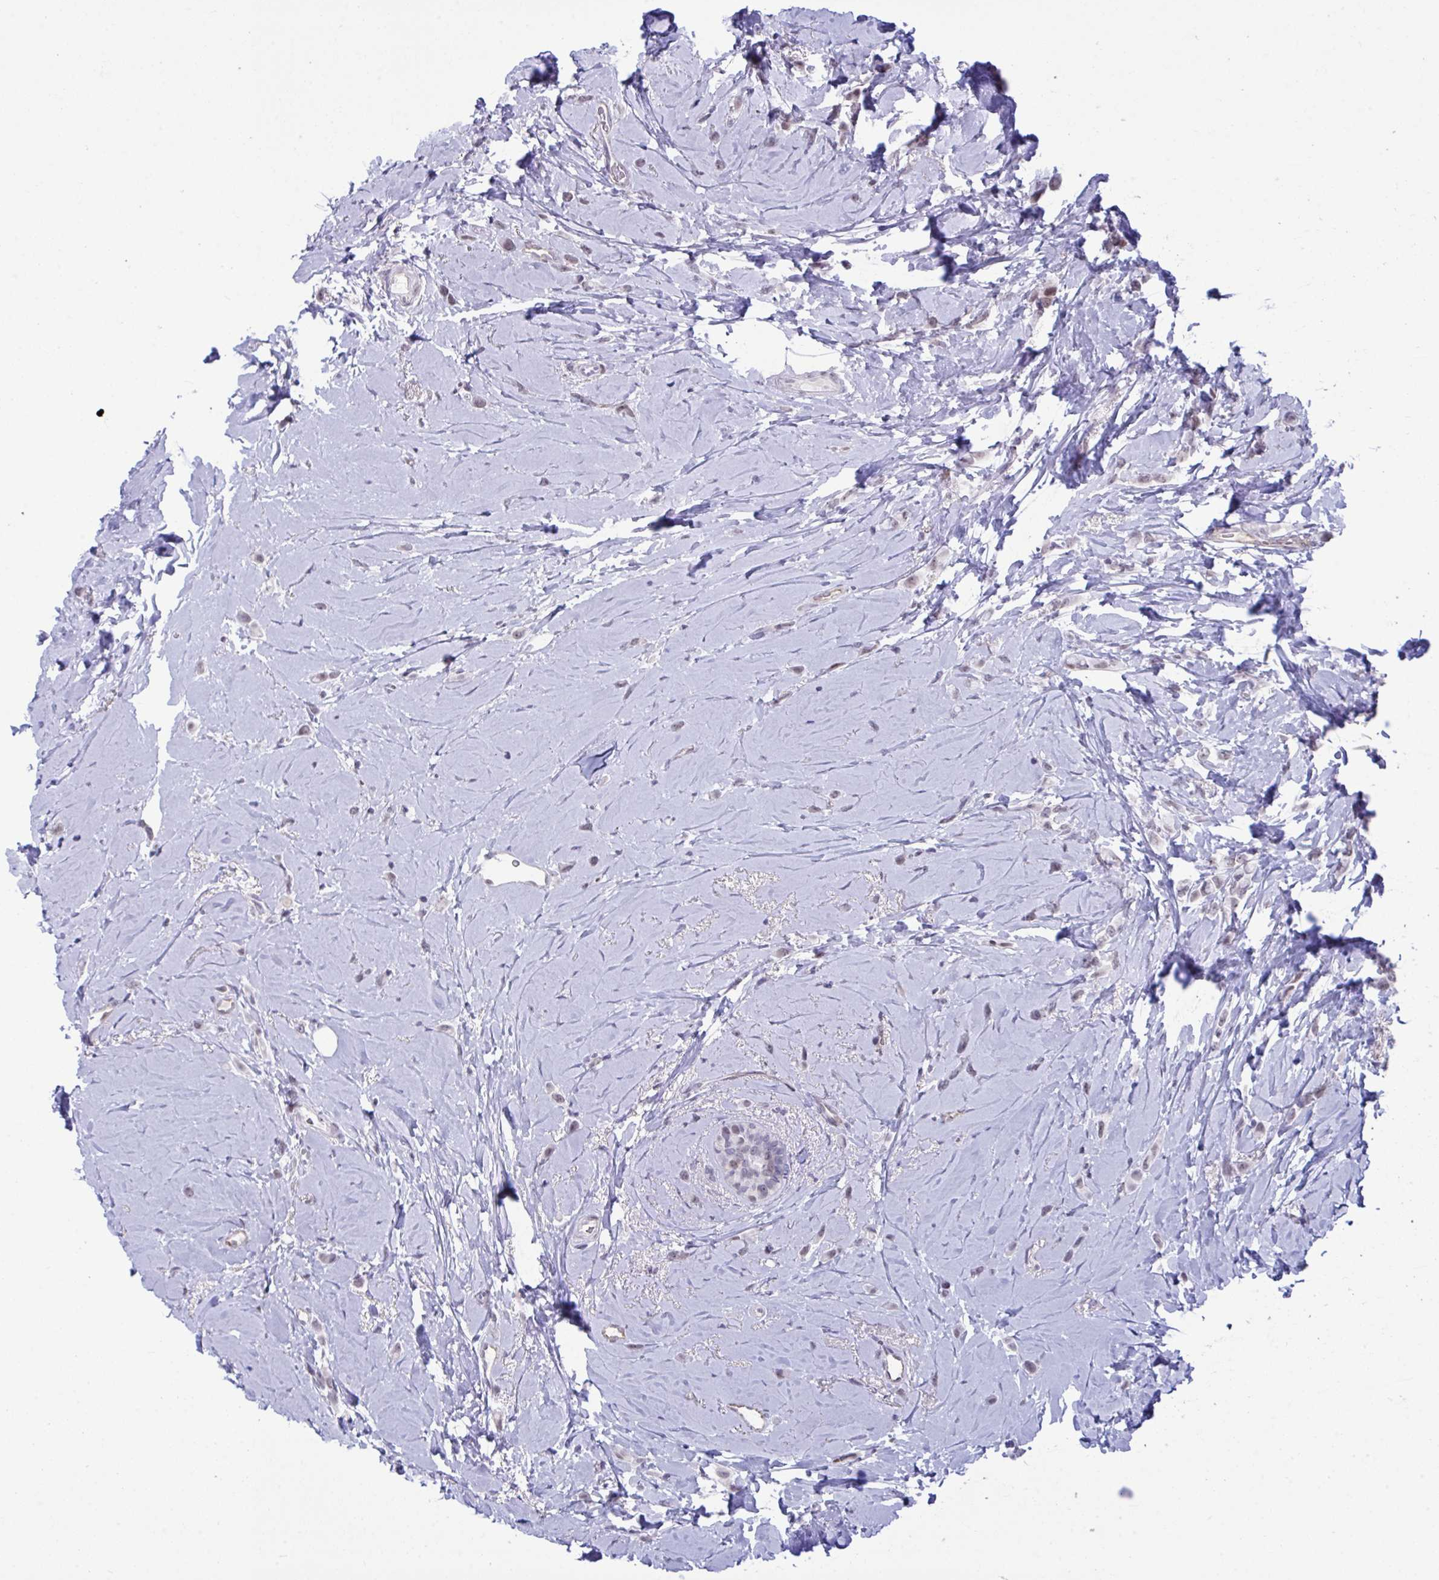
{"staining": {"intensity": "negative", "quantity": "none", "location": "none"}, "tissue": "breast cancer", "cell_type": "Tumor cells", "image_type": "cancer", "snomed": [{"axis": "morphology", "description": "Lobular carcinoma"}, {"axis": "topography", "description": "Breast"}], "caption": "Immunohistochemistry histopathology image of breast lobular carcinoma stained for a protein (brown), which demonstrates no staining in tumor cells.", "gene": "ZFHX3", "patient": {"sex": "female", "age": 66}}